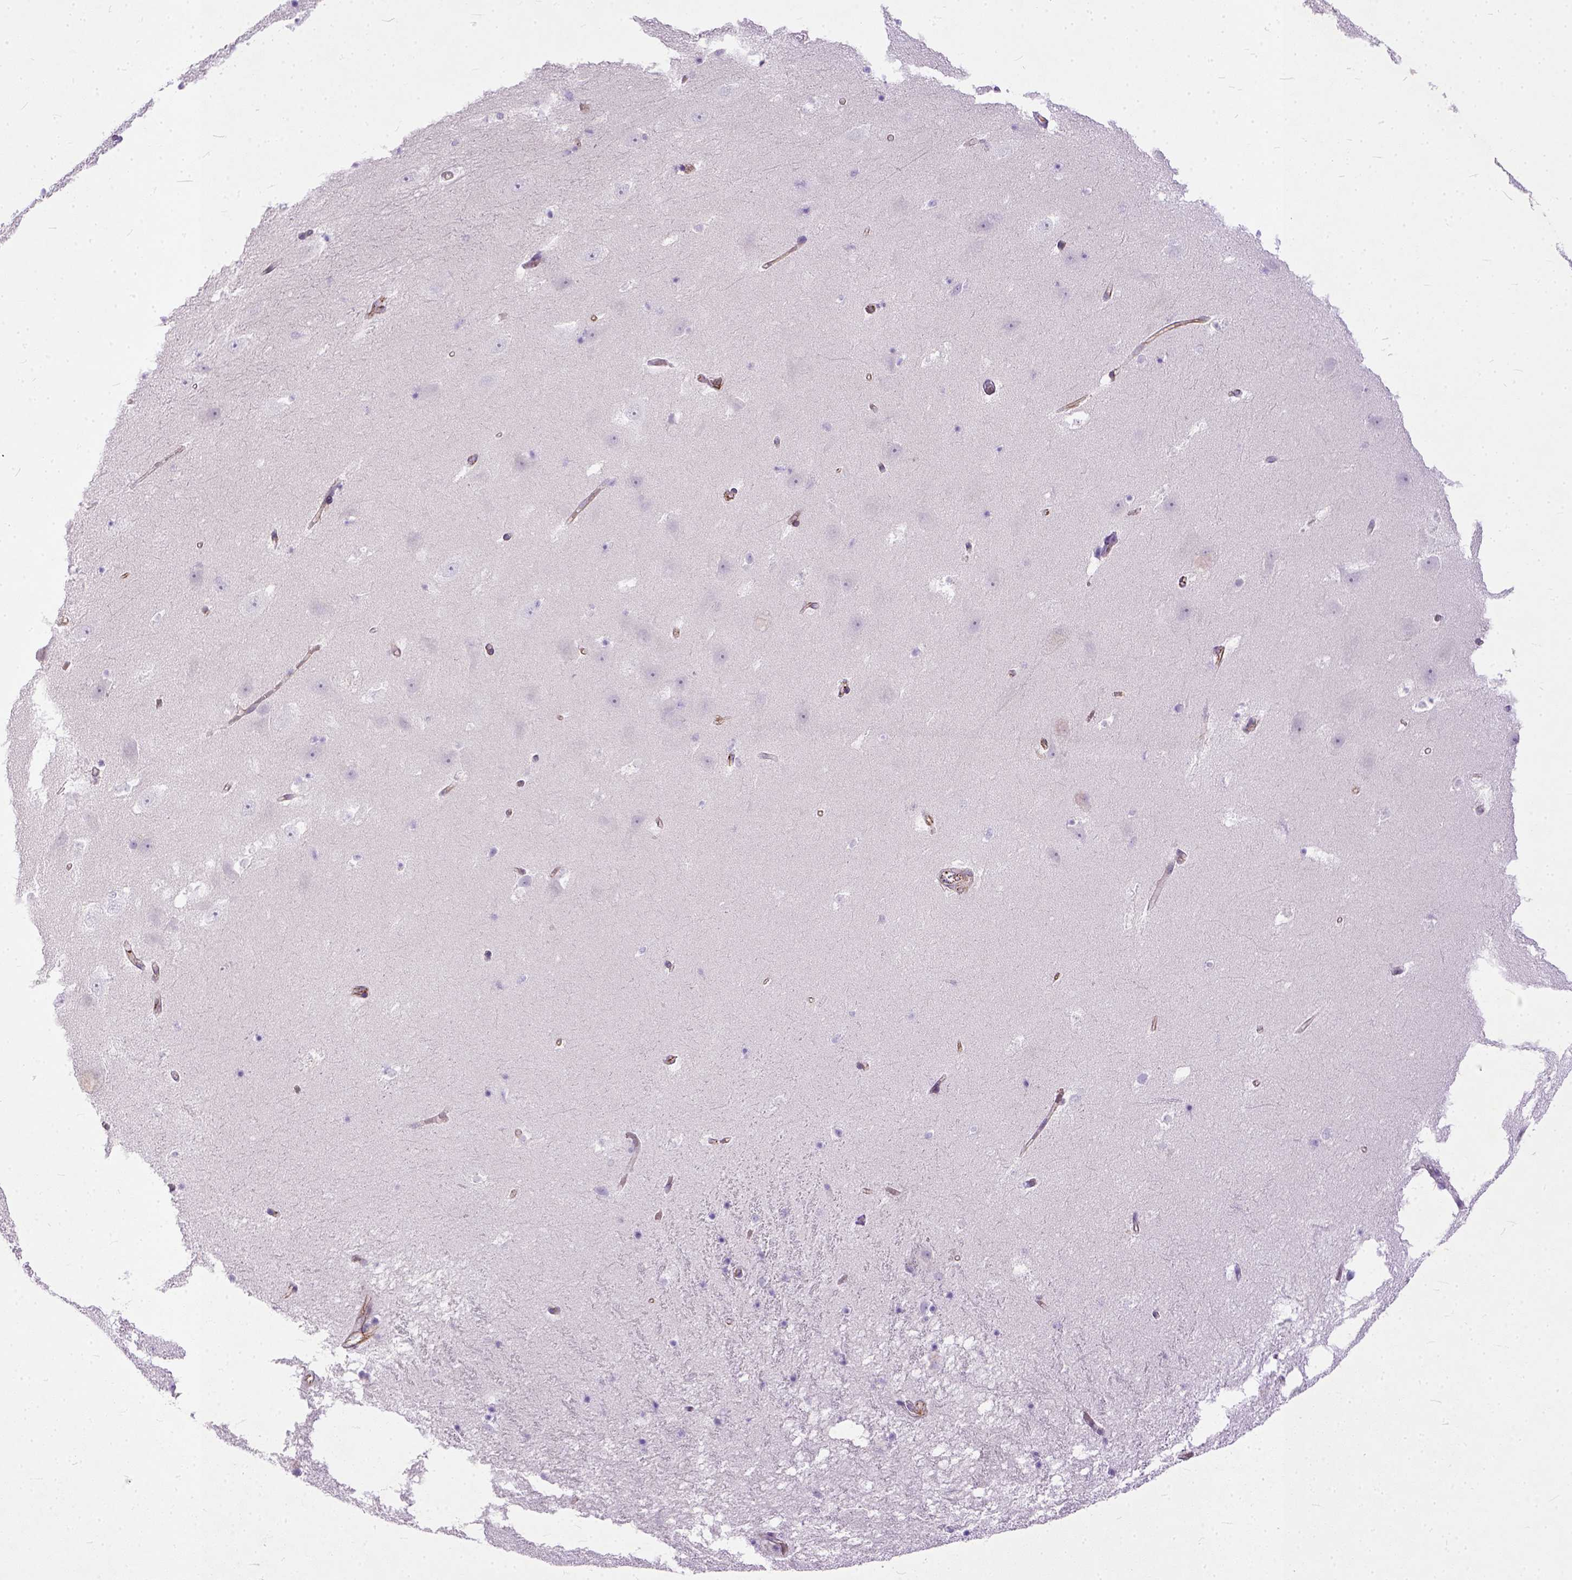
{"staining": {"intensity": "negative", "quantity": "none", "location": "none"}, "tissue": "hippocampus", "cell_type": "Glial cells", "image_type": "normal", "snomed": [{"axis": "morphology", "description": "Normal tissue, NOS"}, {"axis": "topography", "description": "Hippocampus"}], "caption": "DAB (3,3'-diaminobenzidine) immunohistochemical staining of benign hippocampus displays no significant expression in glial cells. The staining was performed using DAB to visualize the protein expression in brown, while the nuclei were stained in blue with hematoxylin (Magnification: 20x).", "gene": "ADGRF1", "patient": {"sex": "male", "age": 58}}